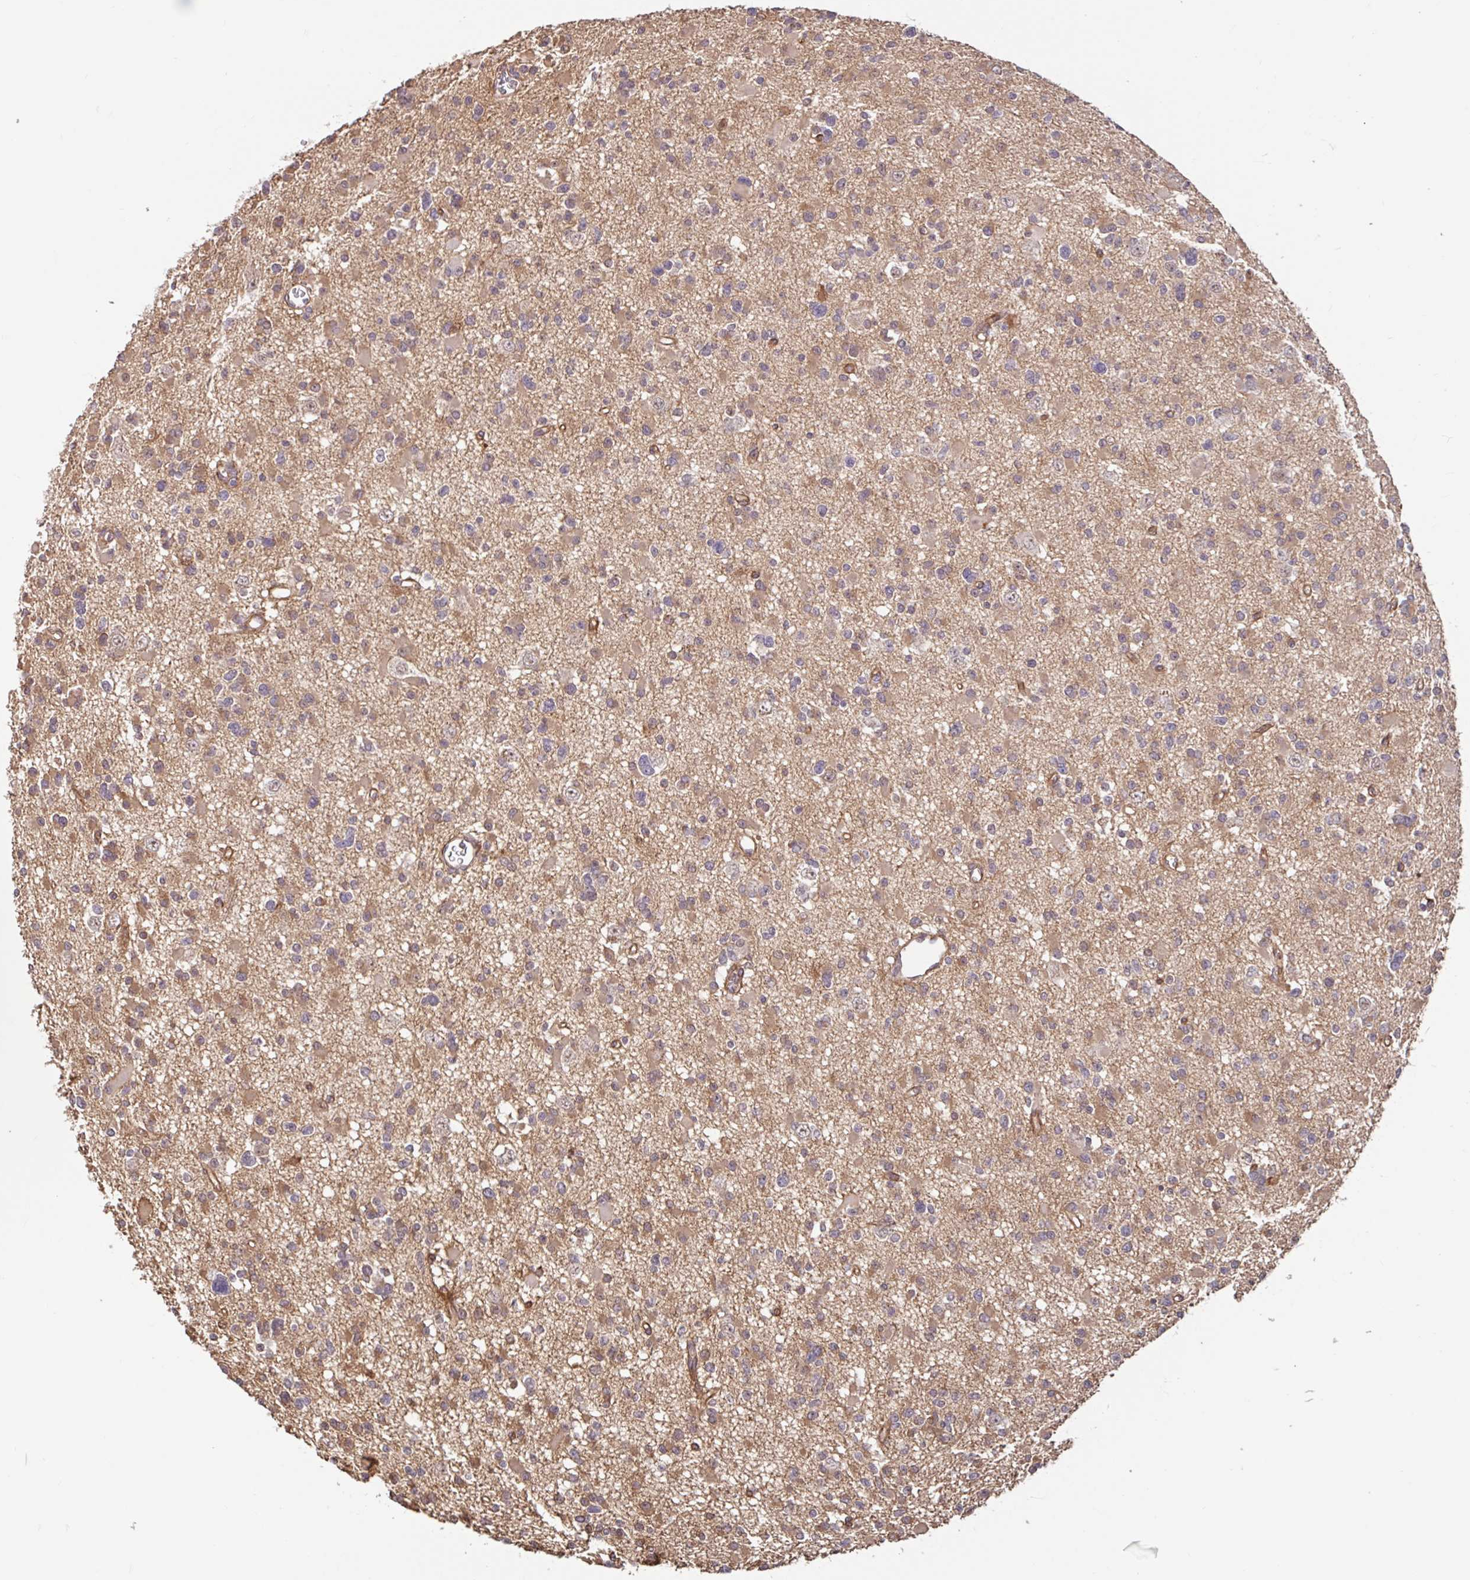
{"staining": {"intensity": "weak", "quantity": ">75%", "location": "cytoplasmic/membranous"}, "tissue": "glioma", "cell_type": "Tumor cells", "image_type": "cancer", "snomed": [{"axis": "morphology", "description": "Glioma, malignant, Low grade"}, {"axis": "topography", "description": "Brain"}], "caption": "Glioma tissue exhibits weak cytoplasmic/membranous staining in about >75% of tumor cells, visualized by immunohistochemistry.", "gene": "STYXL1", "patient": {"sex": "female", "age": 22}}